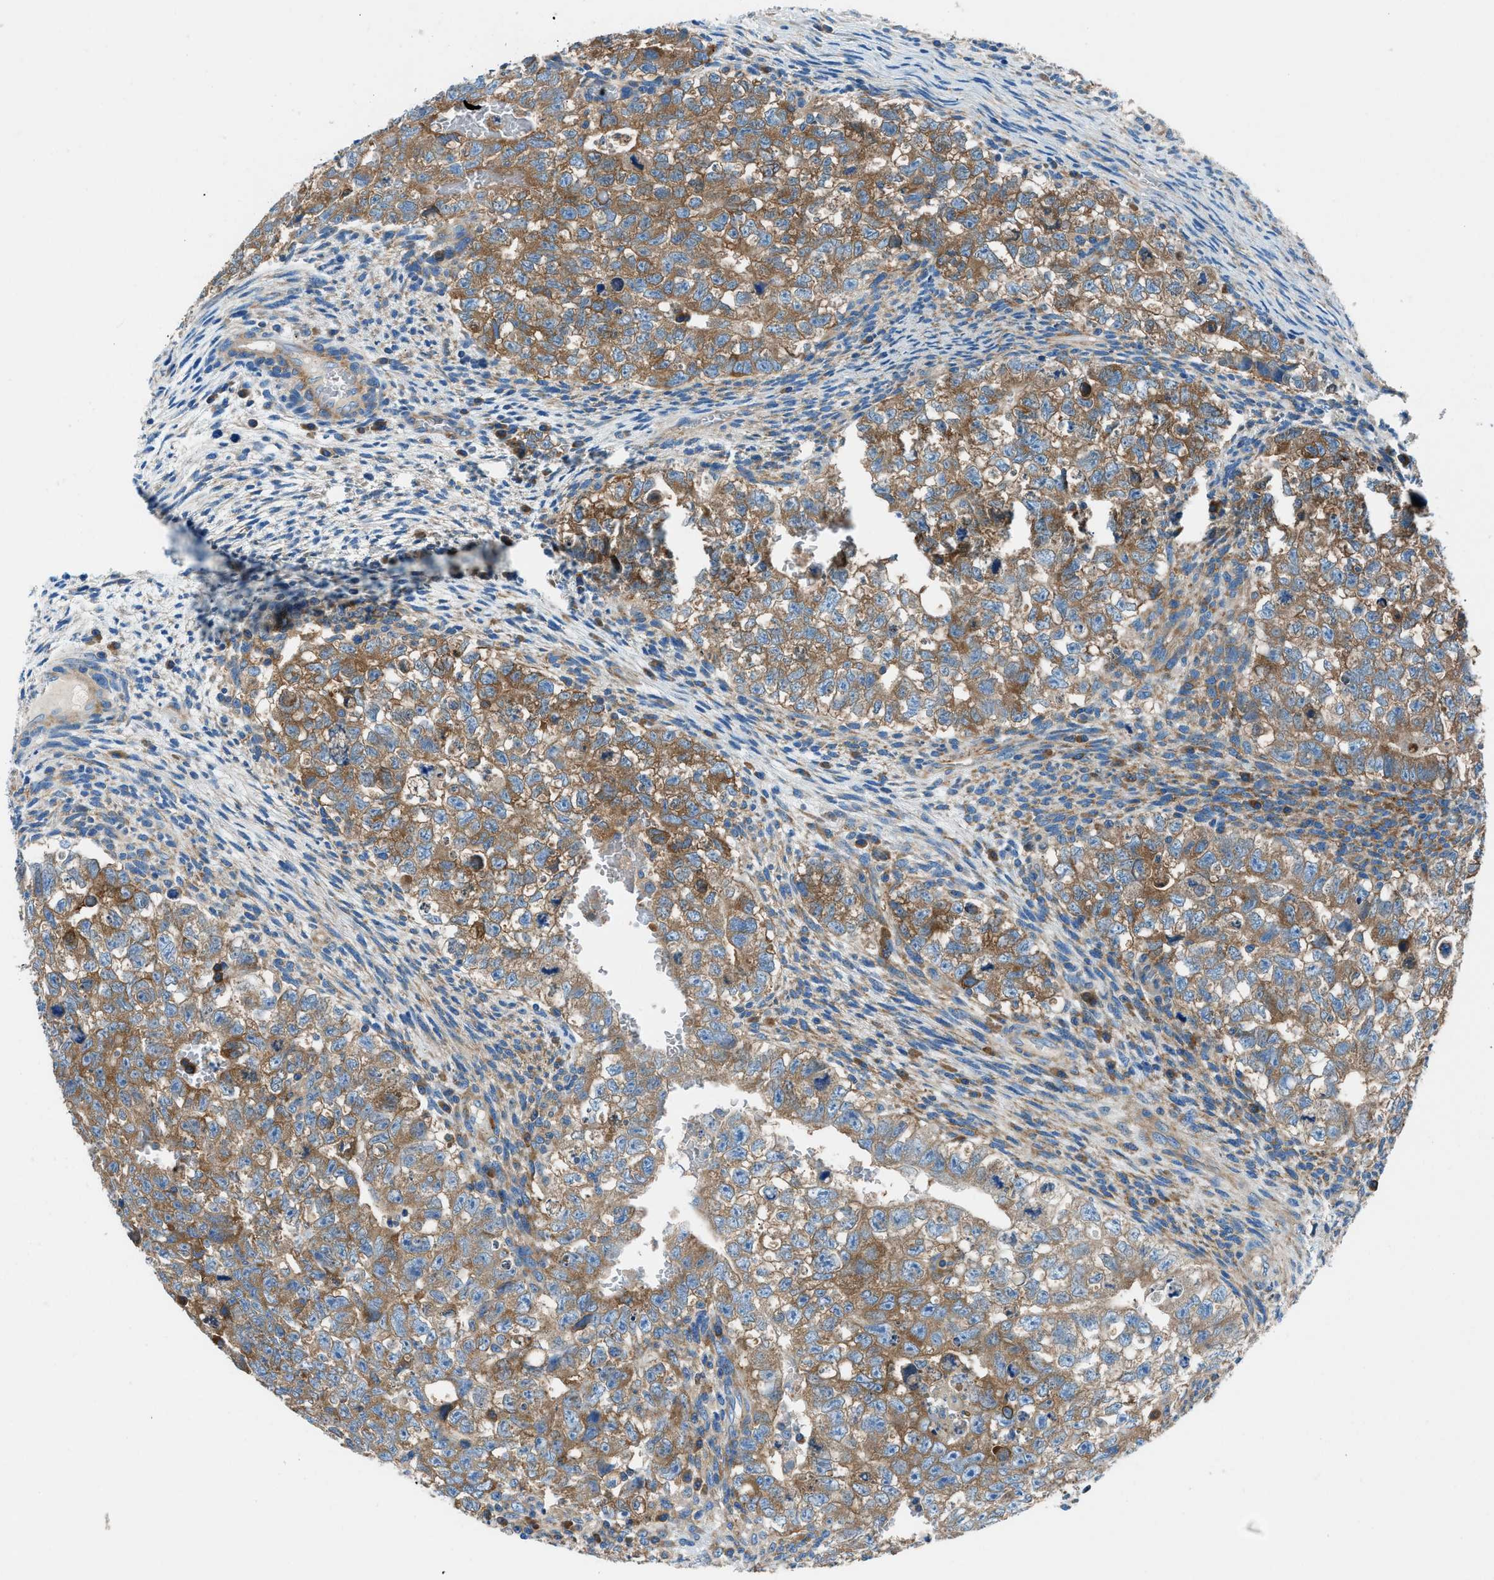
{"staining": {"intensity": "moderate", "quantity": ">75%", "location": "cytoplasmic/membranous"}, "tissue": "testis cancer", "cell_type": "Tumor cells", "image_type": "cancer", "snomed": [{"axis": "morphology", "description": "Seminoma, NOS"}, {"axis": "morphology", "description": "Carcinoma, Embryonal, NOS"}, {"axis": "topography", "description": "Testis"}], "caption": "Moderate cytoplasmic/membranous staining is seen in approximately >75% of tumor cells in testis cancer (embryonal carcinoma).", "gene": "SARS1", "patient": {"sex": "male", "age": 38}}